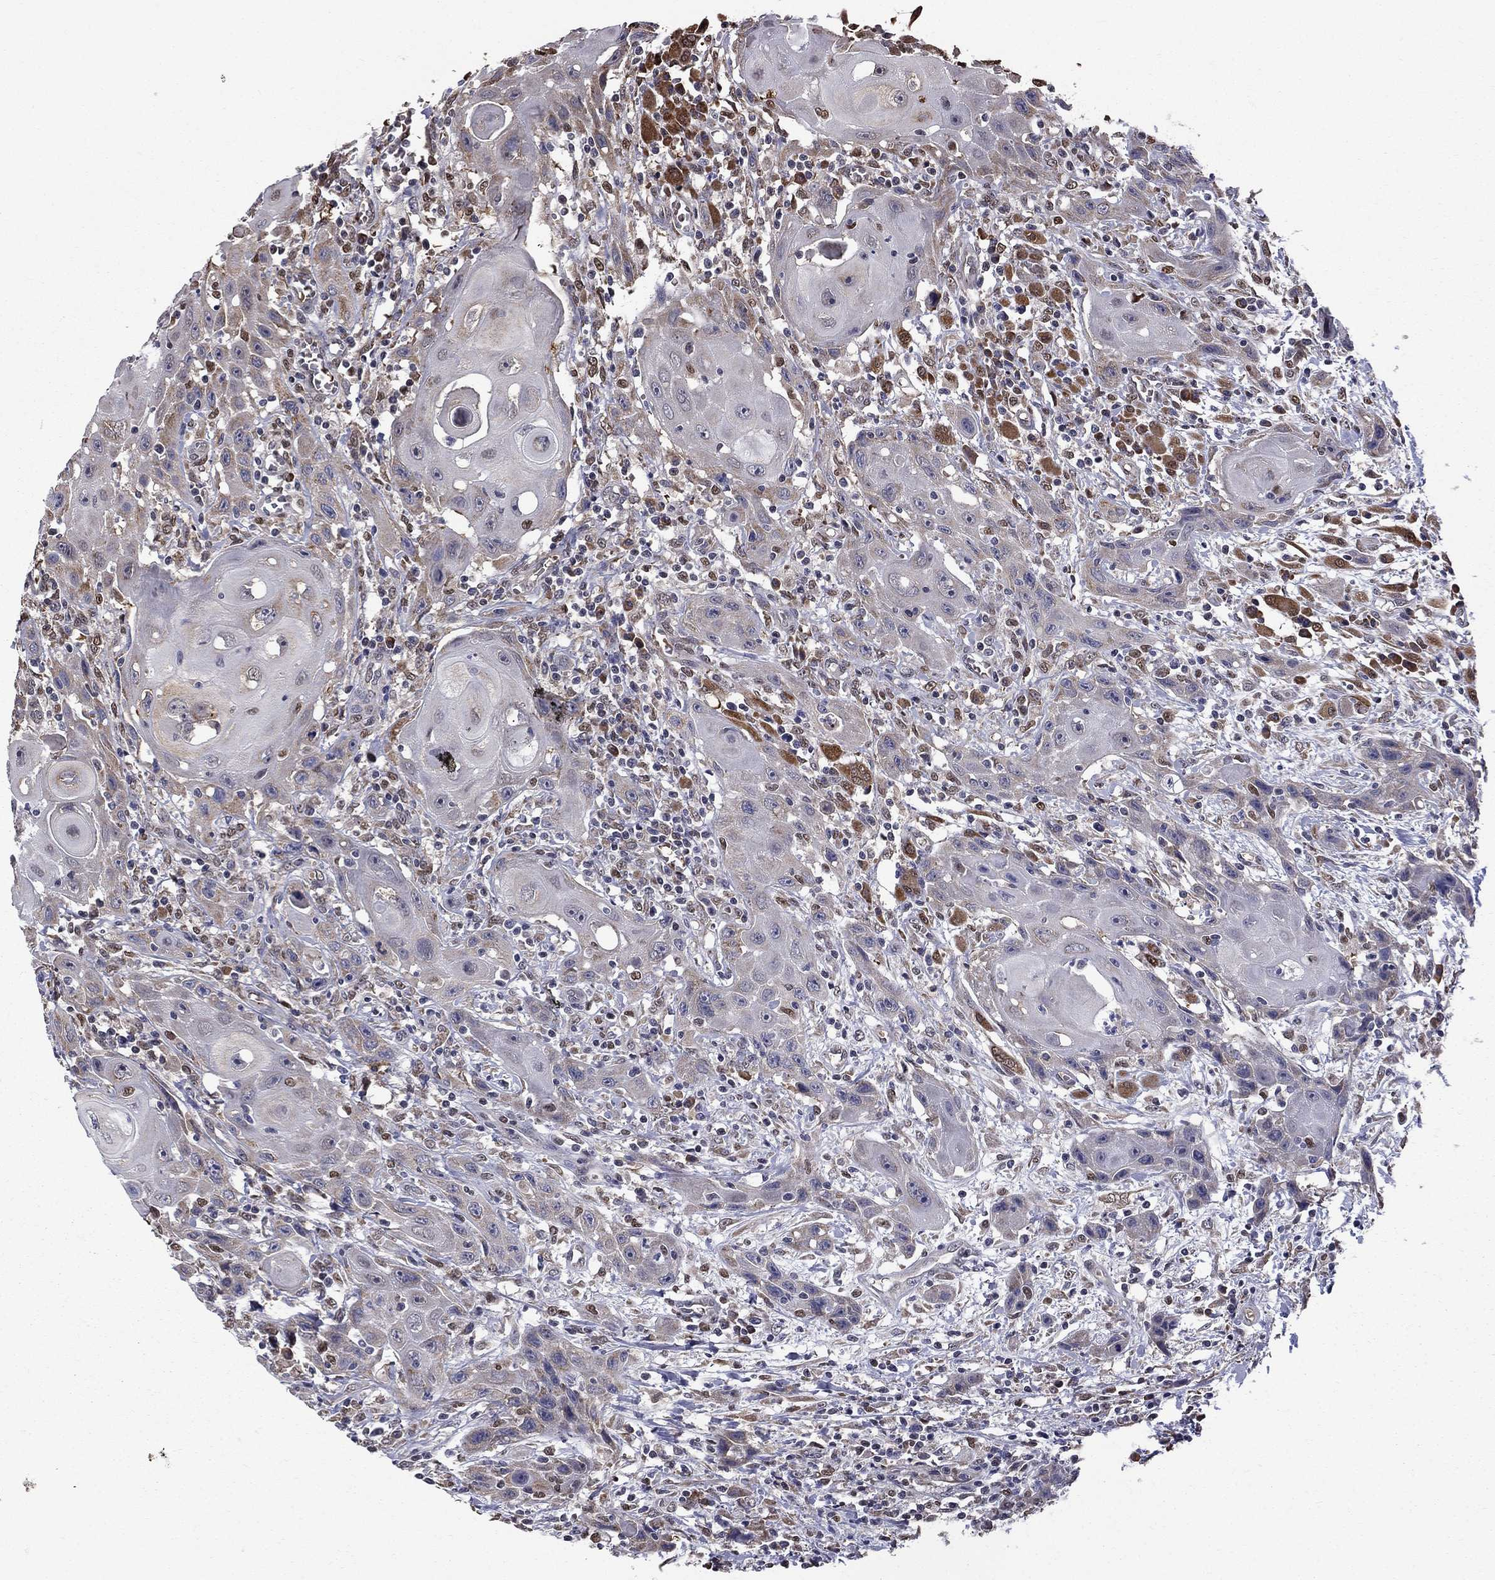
{"staining": {"intensity": "moderate", "quantity": "<25%", "location": "cytoplasmic/membranous"}, "tissue": "head and neck cancer", "cell_type": "Tumor cells", "image_type": "cancer", "snomed": [{"axis": "morphology", "description": "Normal tissue, NOS"}, {"axis": "morphology", "description": "Squamous cell carcinoma, NOS"}, {"axis": "topography", "description": "Oral tissue"}, {"axis": "topography", "description": "Head-Neck"}], "caption": "Immunohistochemistry (IHC) (DAB) staining of human squamous cell carcinoma (head and neck) reveals moderate cytoplasmic/membranous protein expression in approximately <25% of tumor cells.", "gene": "HSPB2", "patient": {"sex": "male", "age": 71}}